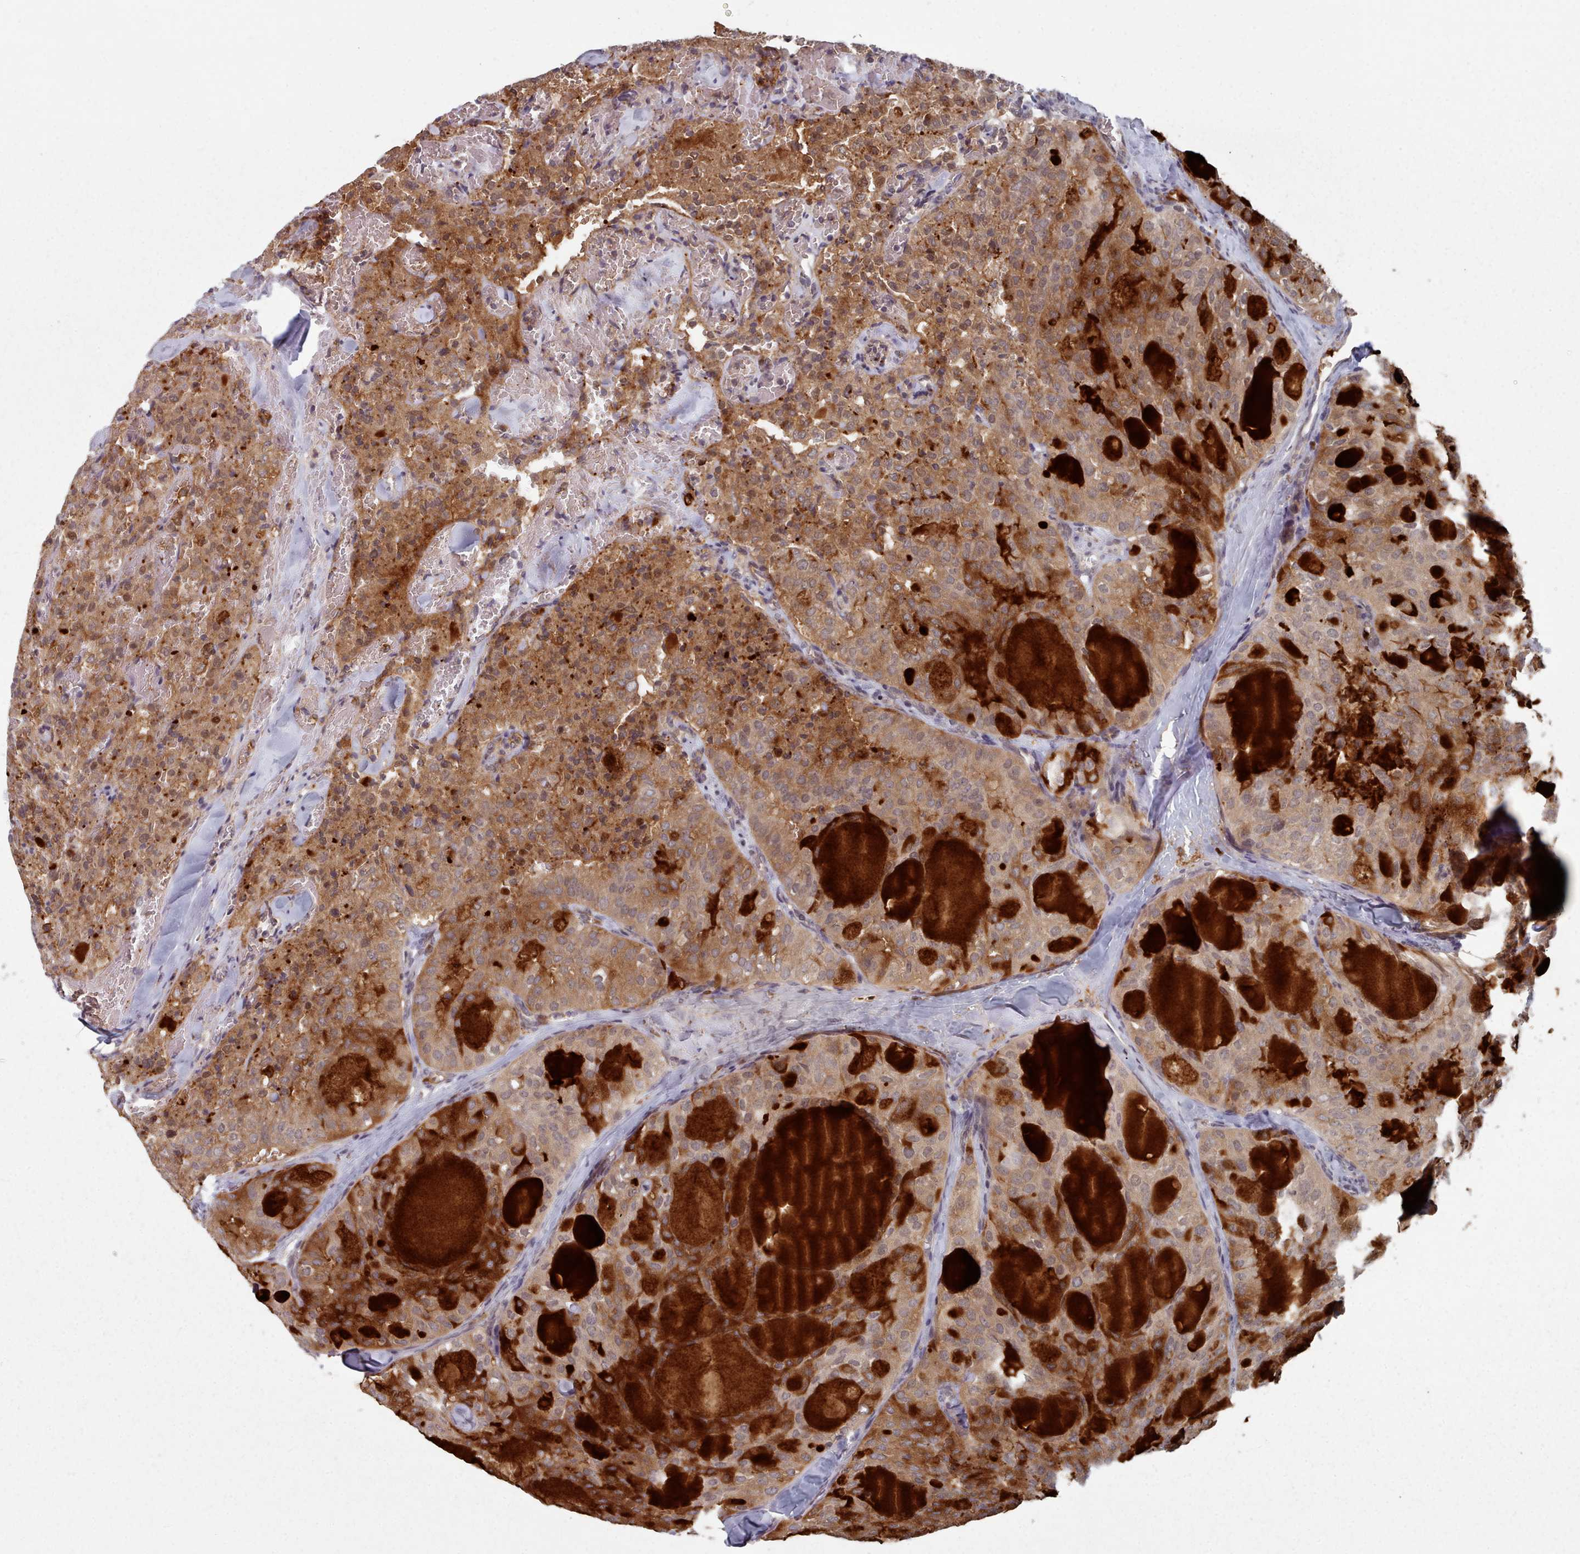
{"staining": {"intensity": "moderate", "quantity": ">75%", "location": "cytoplasmic/membranous"}, "tissue": "thyroid cancer", "cell_type": "Tumor cells", "image_type": "cancer", "snomed": [{"axis": "morphology", "description": "Follicular adenoma carcinoma, NOS"}, {"axis": "topography", "description": "Thyroid gland"}], "caption": "A photomicrograph of human thyroid follicular adenoma carcinoma stained for a protein demonstrates moderate cytoplasmic/membranous brown staining in tumor cells.", "gene": "HYAL3", "patient": {"sex": "male", "age": 75}}